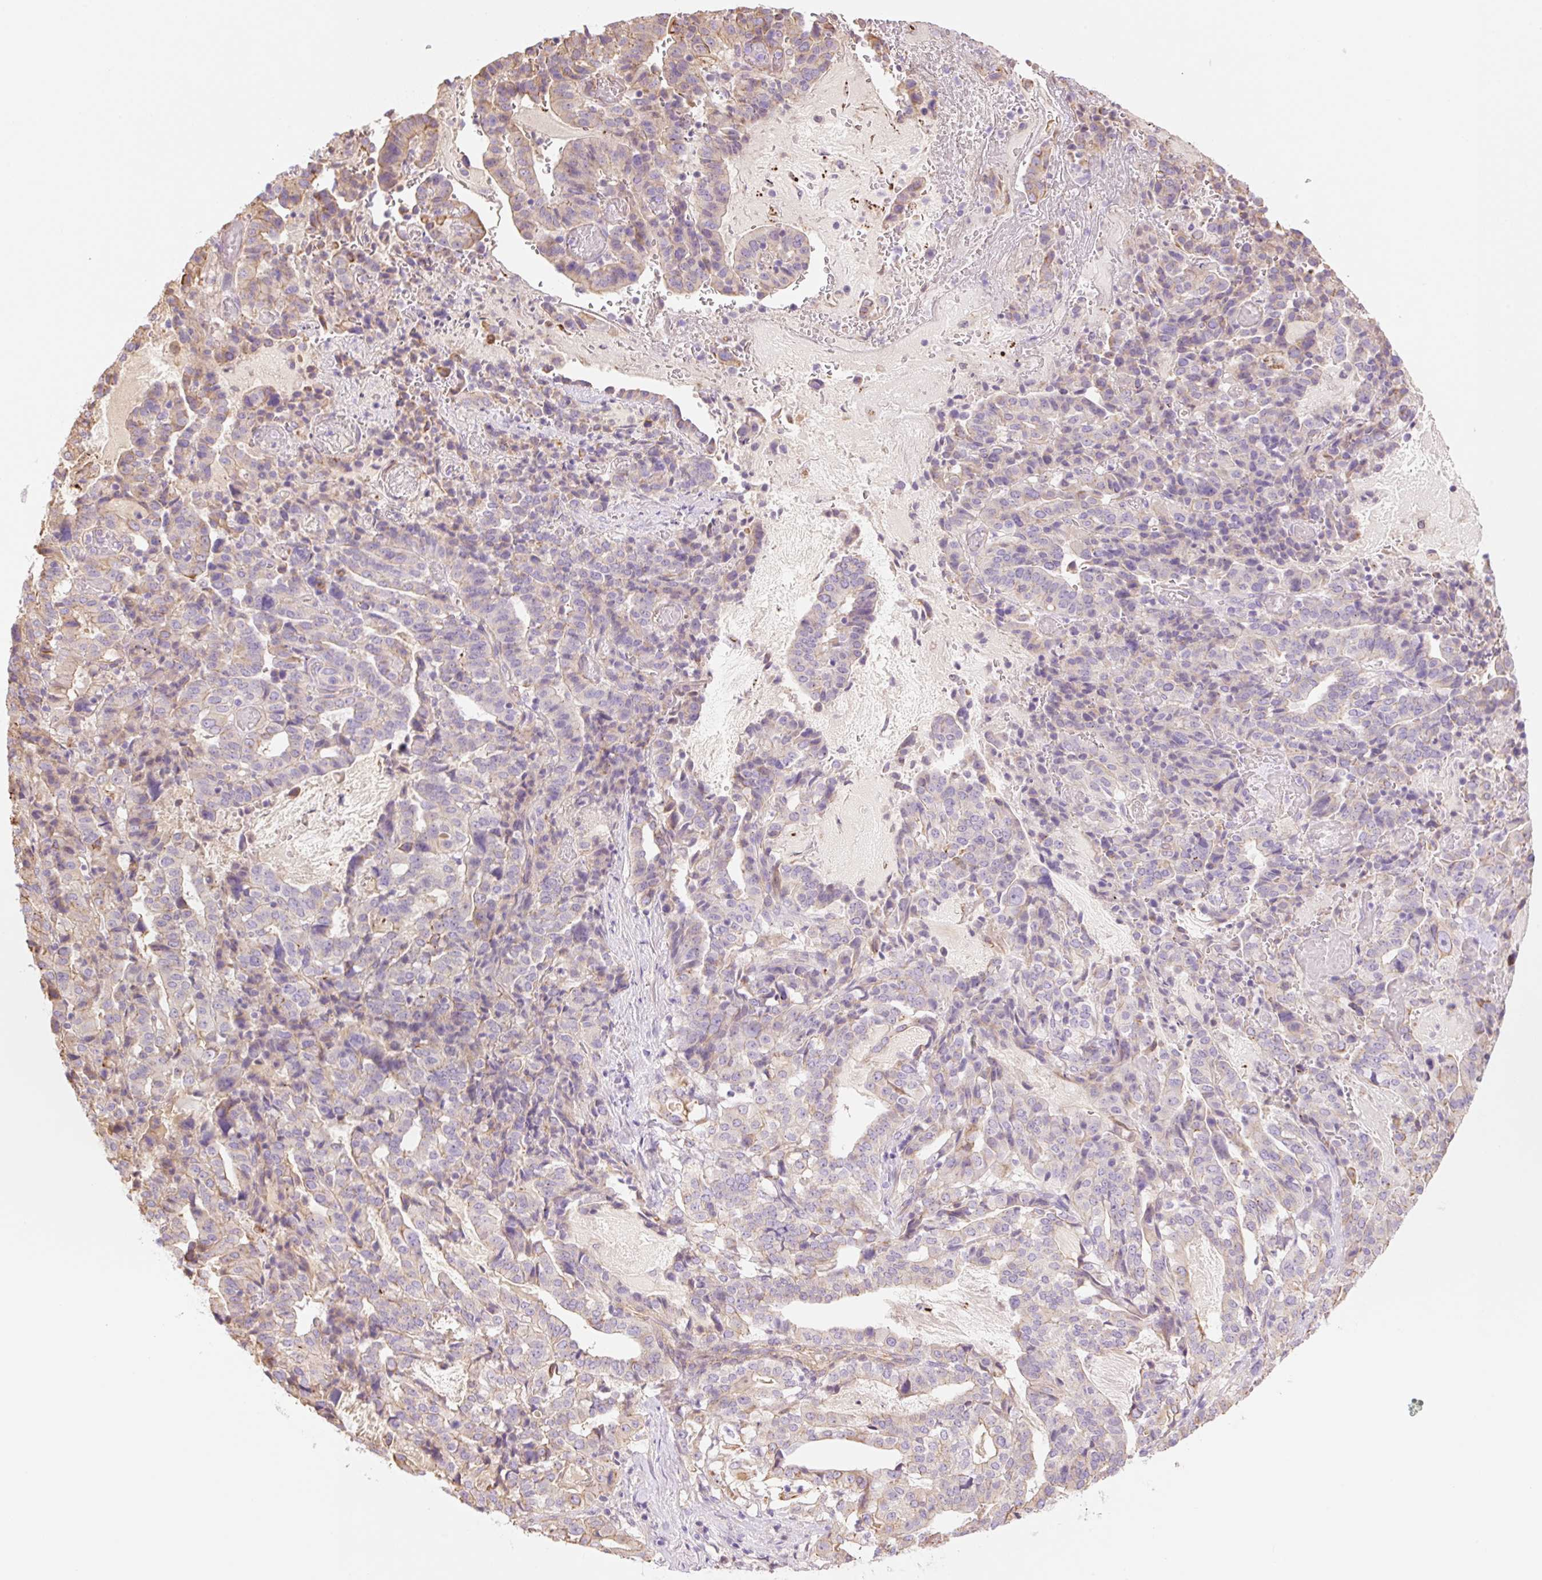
{"staining": {"intensity": "weak", "quantity": "<25%", "location": "cytoplasmic/membranous"}, "tissue": "stomach cancer", "cell_type": "Tumor cells", "image_type": "cancer", "snomed": [{"axis": "morphology", "description": "Adenocarcinoma, NOS"}, {"axis": "topography", "description": "Stomach"}], "caption": "The histopathology image reveals no staining of tumor cells in stomach cancer.", "gene": "NLRP5", "patient": {"sex": "male", "age": 48}}